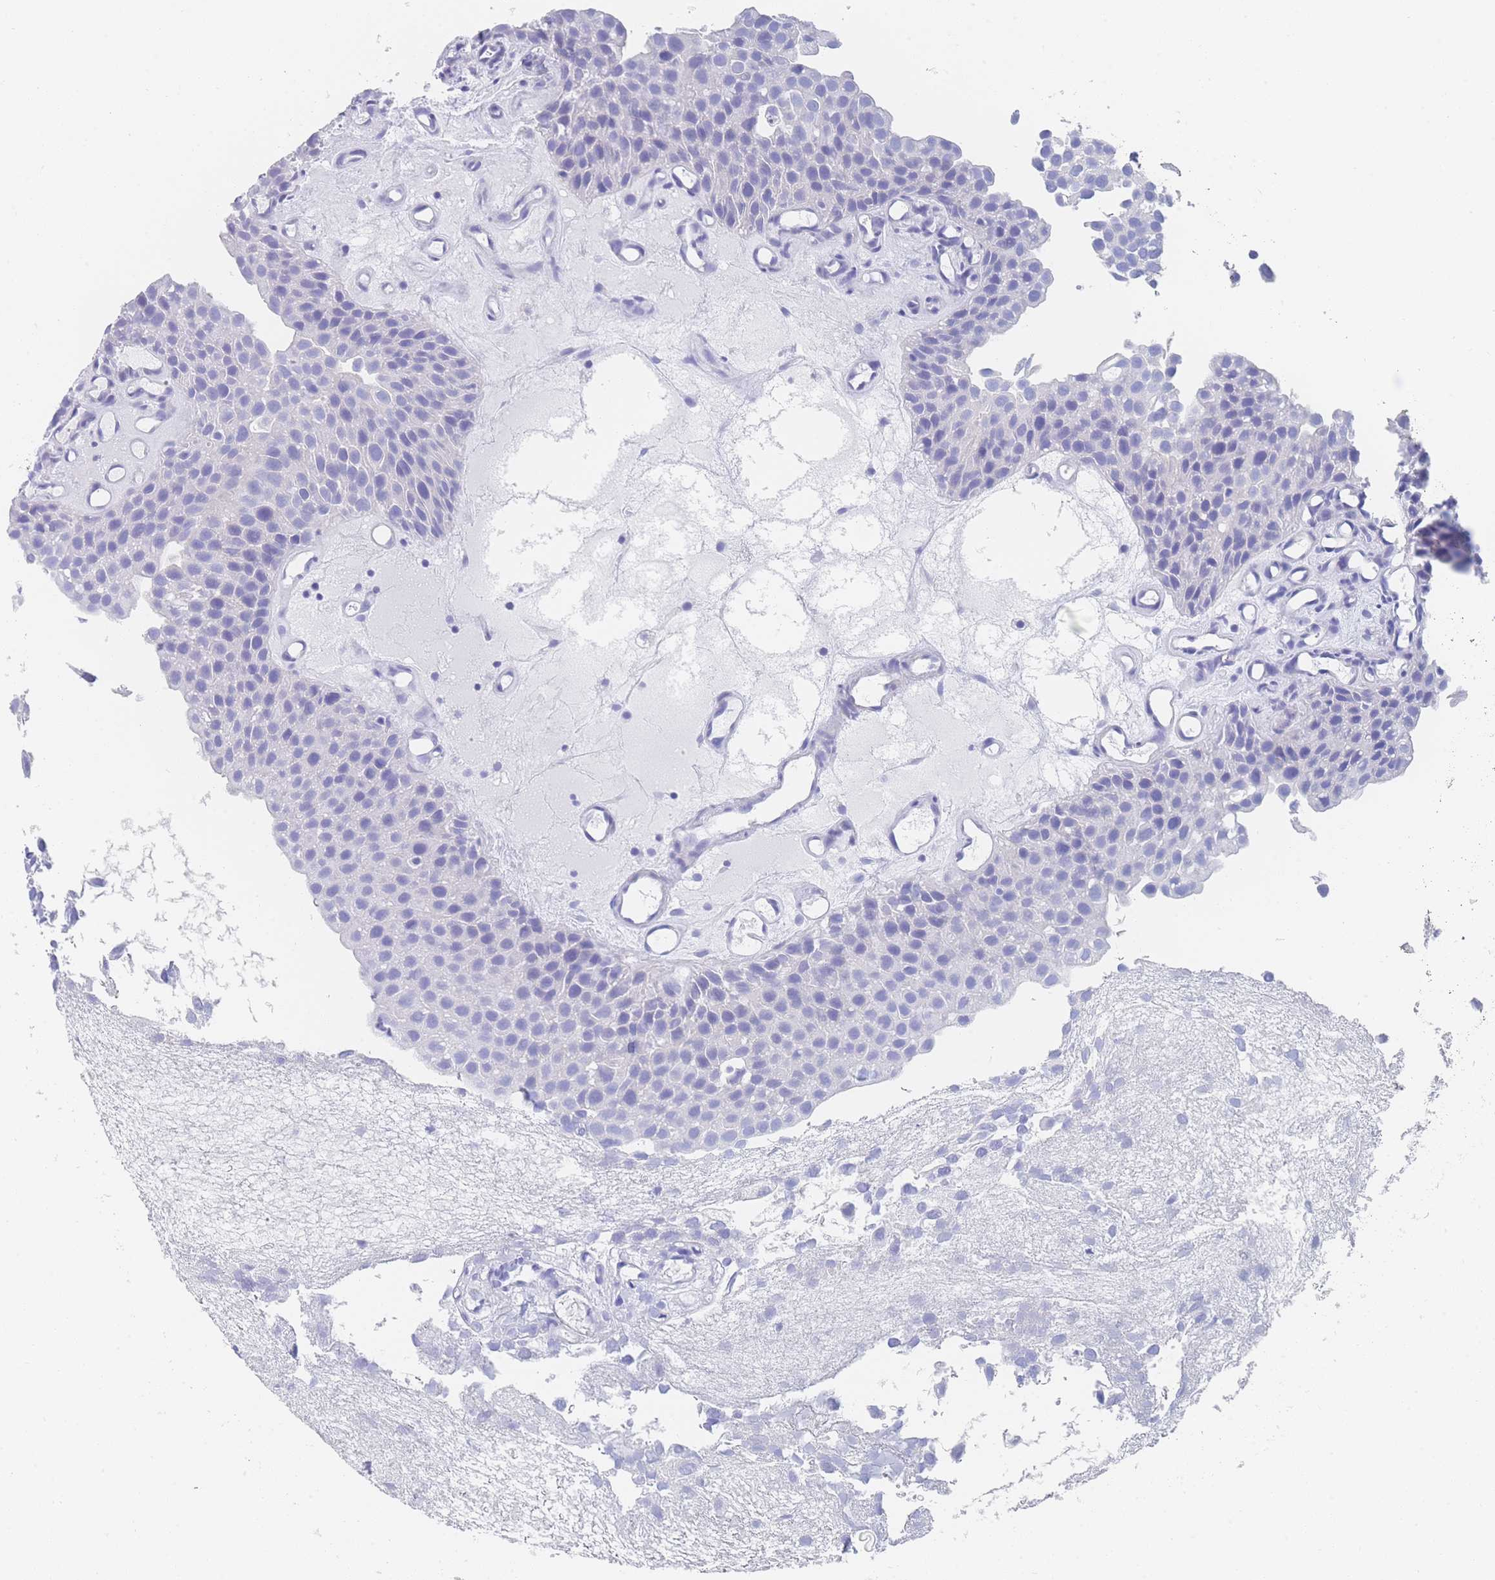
{"staining": {"intensity": "negative", "quantity": "none", "location": "none"}, "tissue": "urothelial cancer", "cell_type": "Tumor cells", "image_type": "cancer", "snomed": [{"axis": "morphology", "description": "Urothelial carcinoma, Low grade"}, {"axis": "topography", "description": "Urinary bladder"}], "caption": "Micrograph shows no protein positivity in tumor cells of urothelial cancer tissue.", "gene": "LRRC37A", "patient": {"sex": "male", "age": 88}}